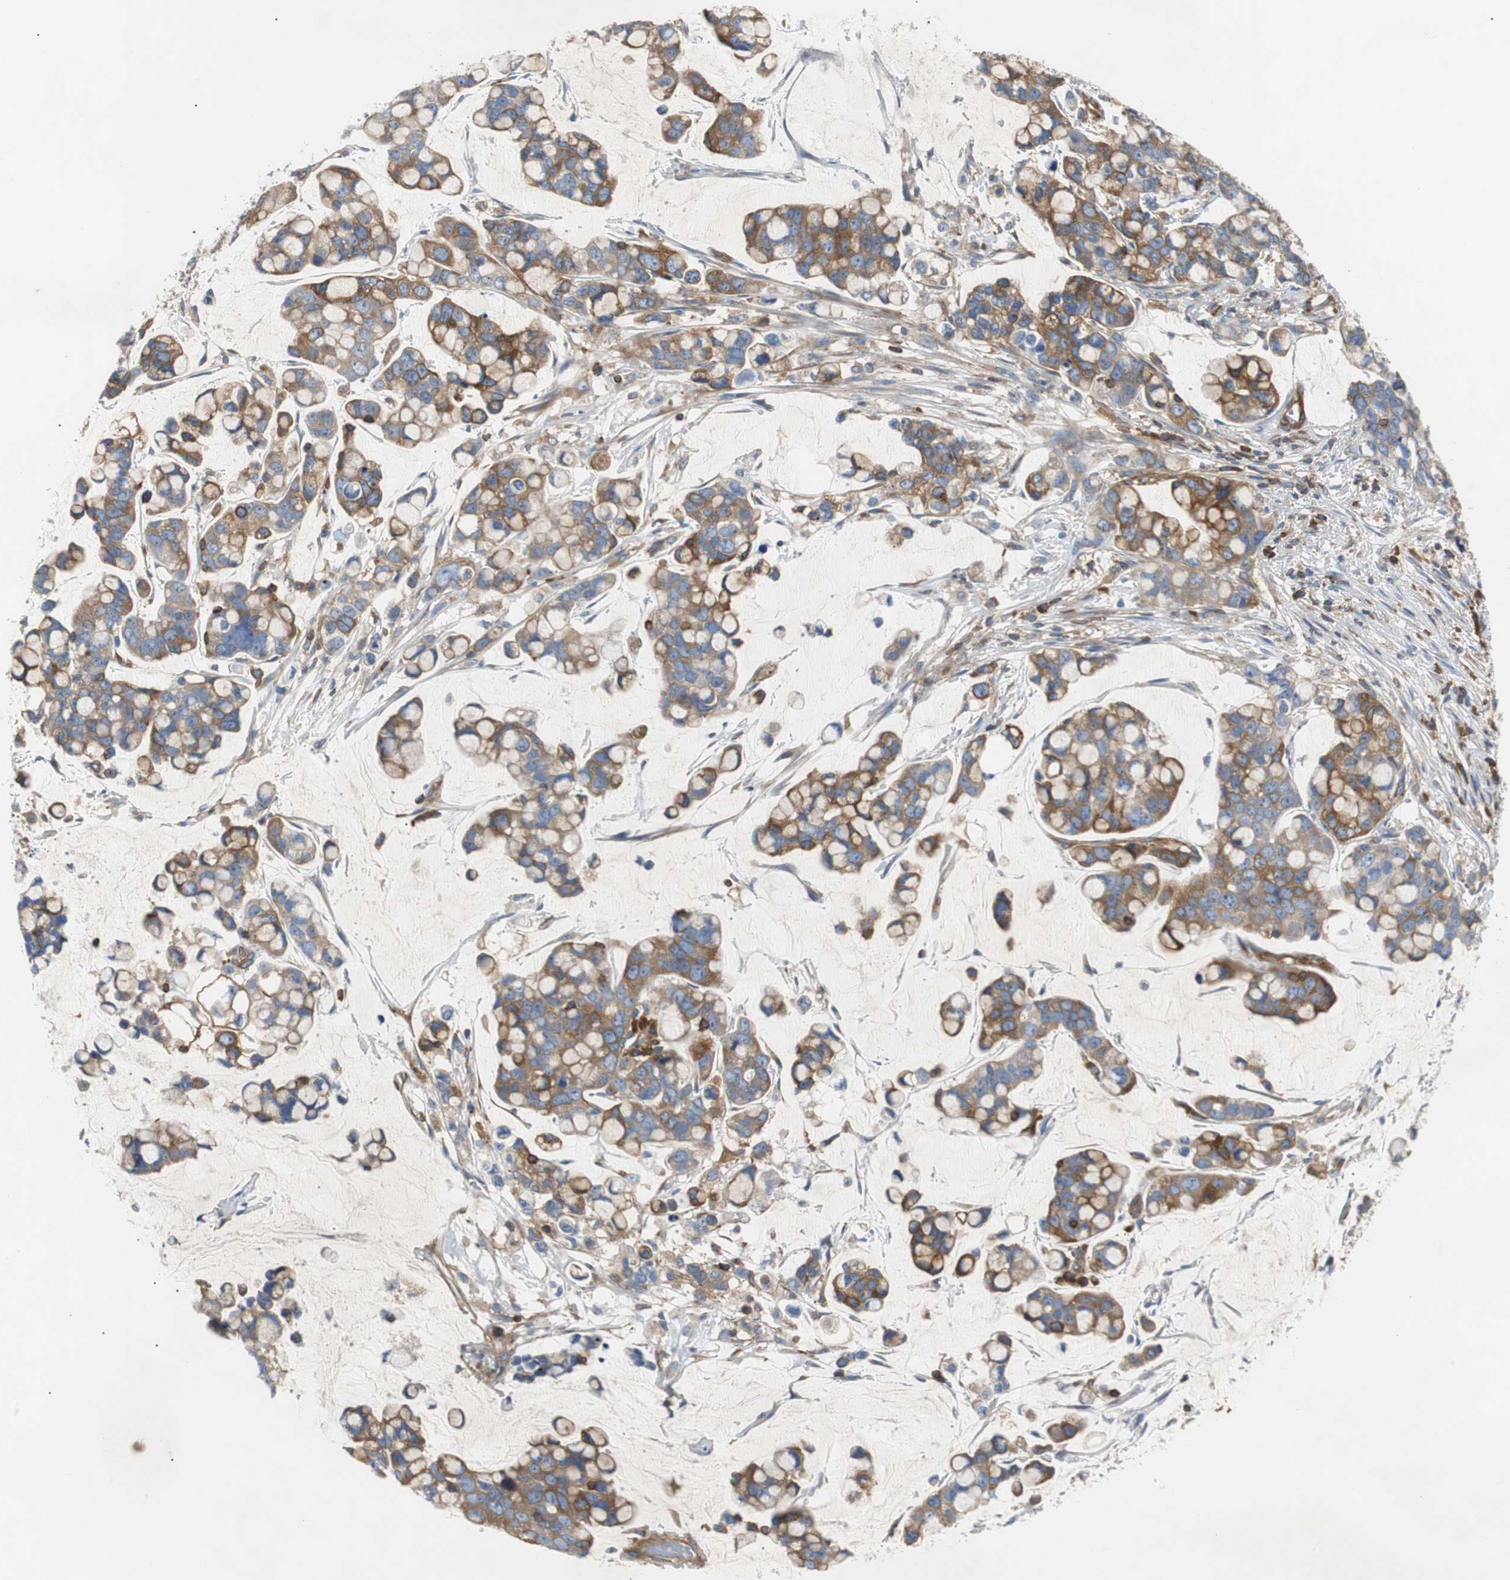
{"staining": {"intensity": "moderate", "quantity": ">75%", "location": "cytoplasmic/membranous"}, "tissue": "stomach cancer", "cell_type": "Tumor cells", "image_type": "cancer", "snomed": [{"axis": "morphology", "description": "Adenocarcinoma, NOS"}, {"axis": "topography", "description": "Stomach, lower"}], "caption": "IHC (DAB) staining of adenocarcinoma (stomach) exhibits moderate cytoplasmic/membranous protein staining in about >75% of tumor cells.", "gene": "GYS1", "patient": {"sex": "male", "age": 84}}